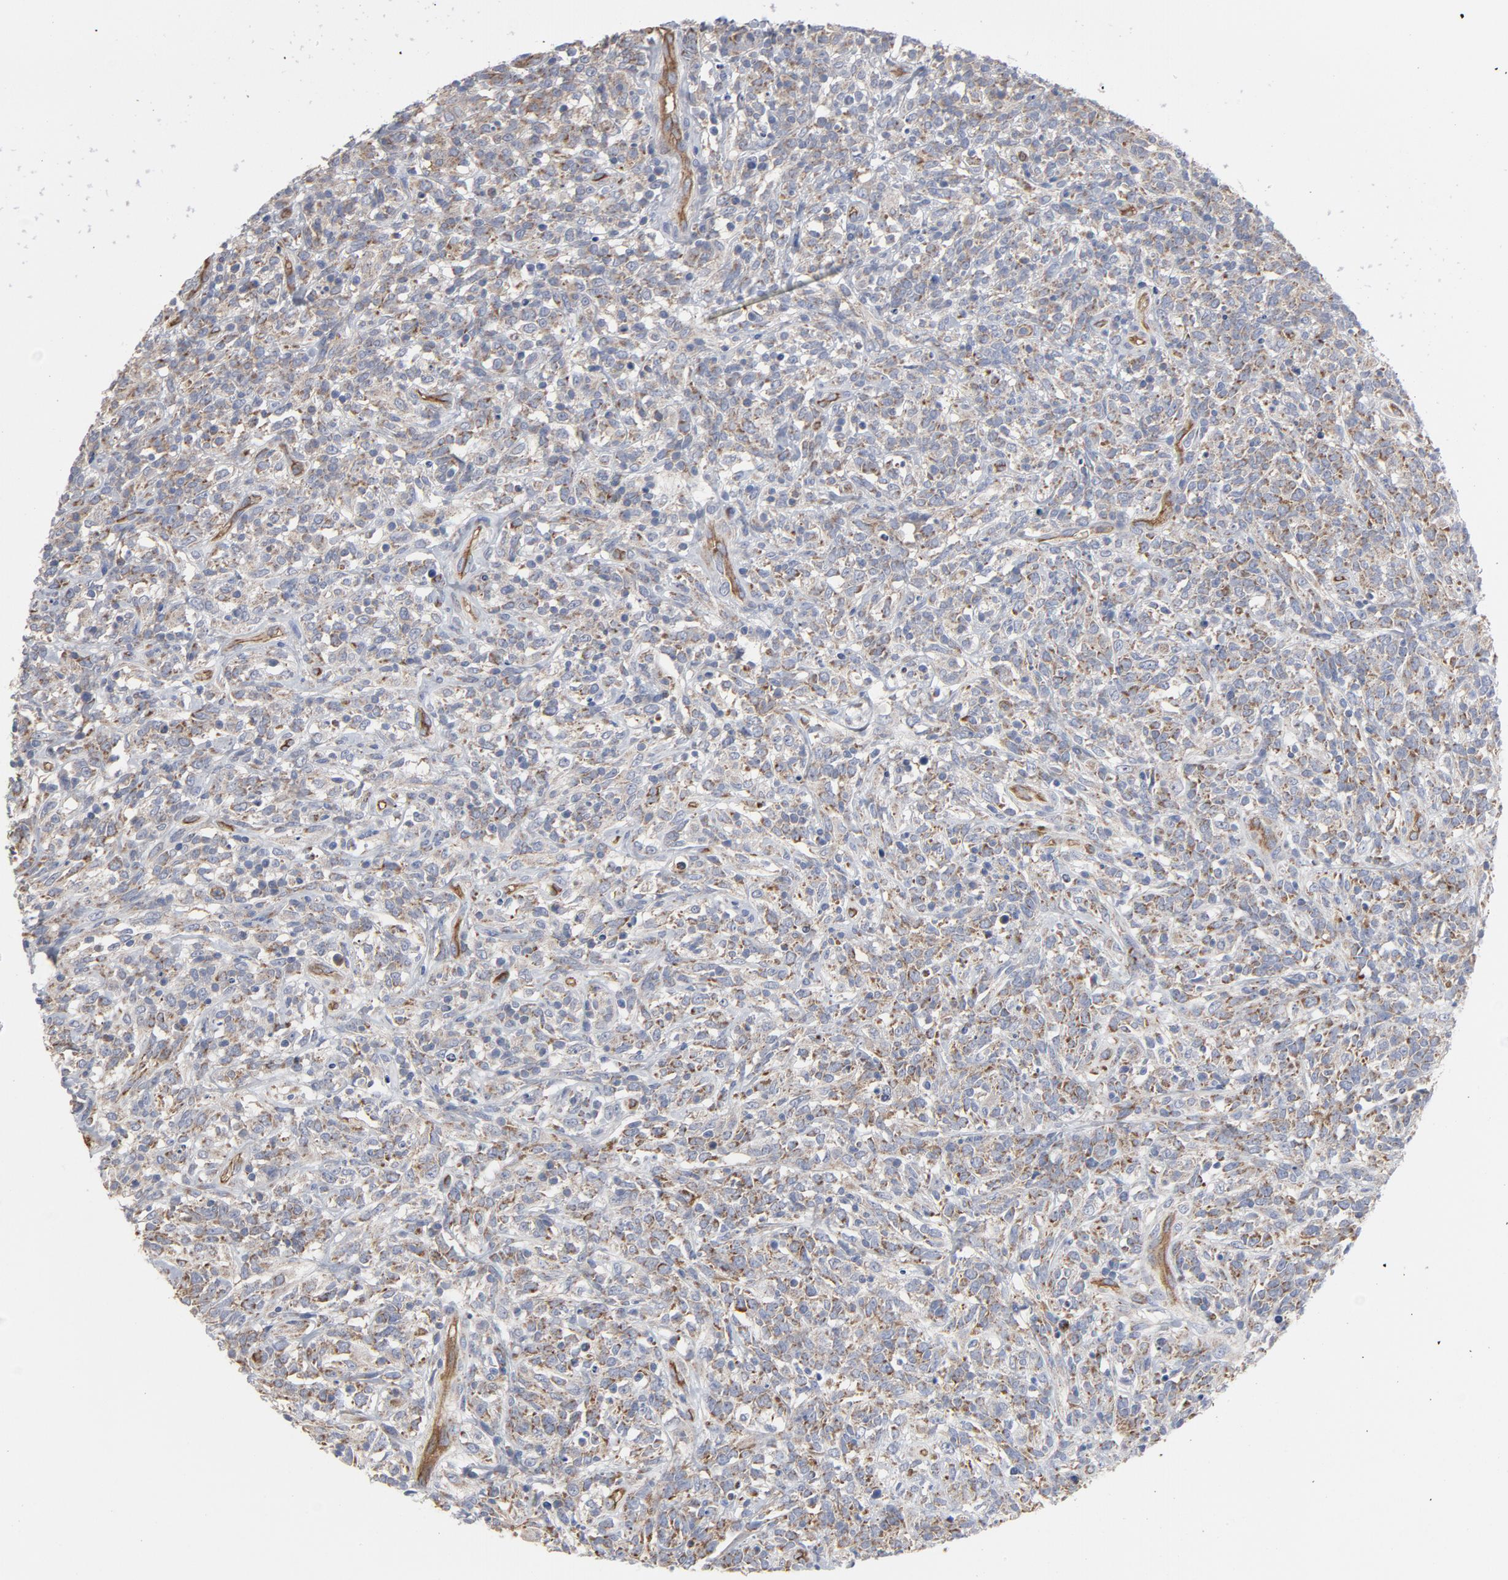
{"staining": {"intensity": "moderate", "quantity": "25%-75%", "location": "cytoplasmic/membranous"}, "tissue": "lymphoma", "cell_type": "Tumor cells", "image_type": "cancer", "snomed": [{"axis": "morphology", "description": "Malignant lymphoma, non-Hodgkin's type, High grade"}, {"axis": "topography", "description": "Lymph node"}], "caption": "Moderate cytoplasmic/membranous protein expression is present in about 25%-75% of tumor cells in lymphoma.", "gene": "OXA1L", "patient": {"sex": "female", "age": 73}}